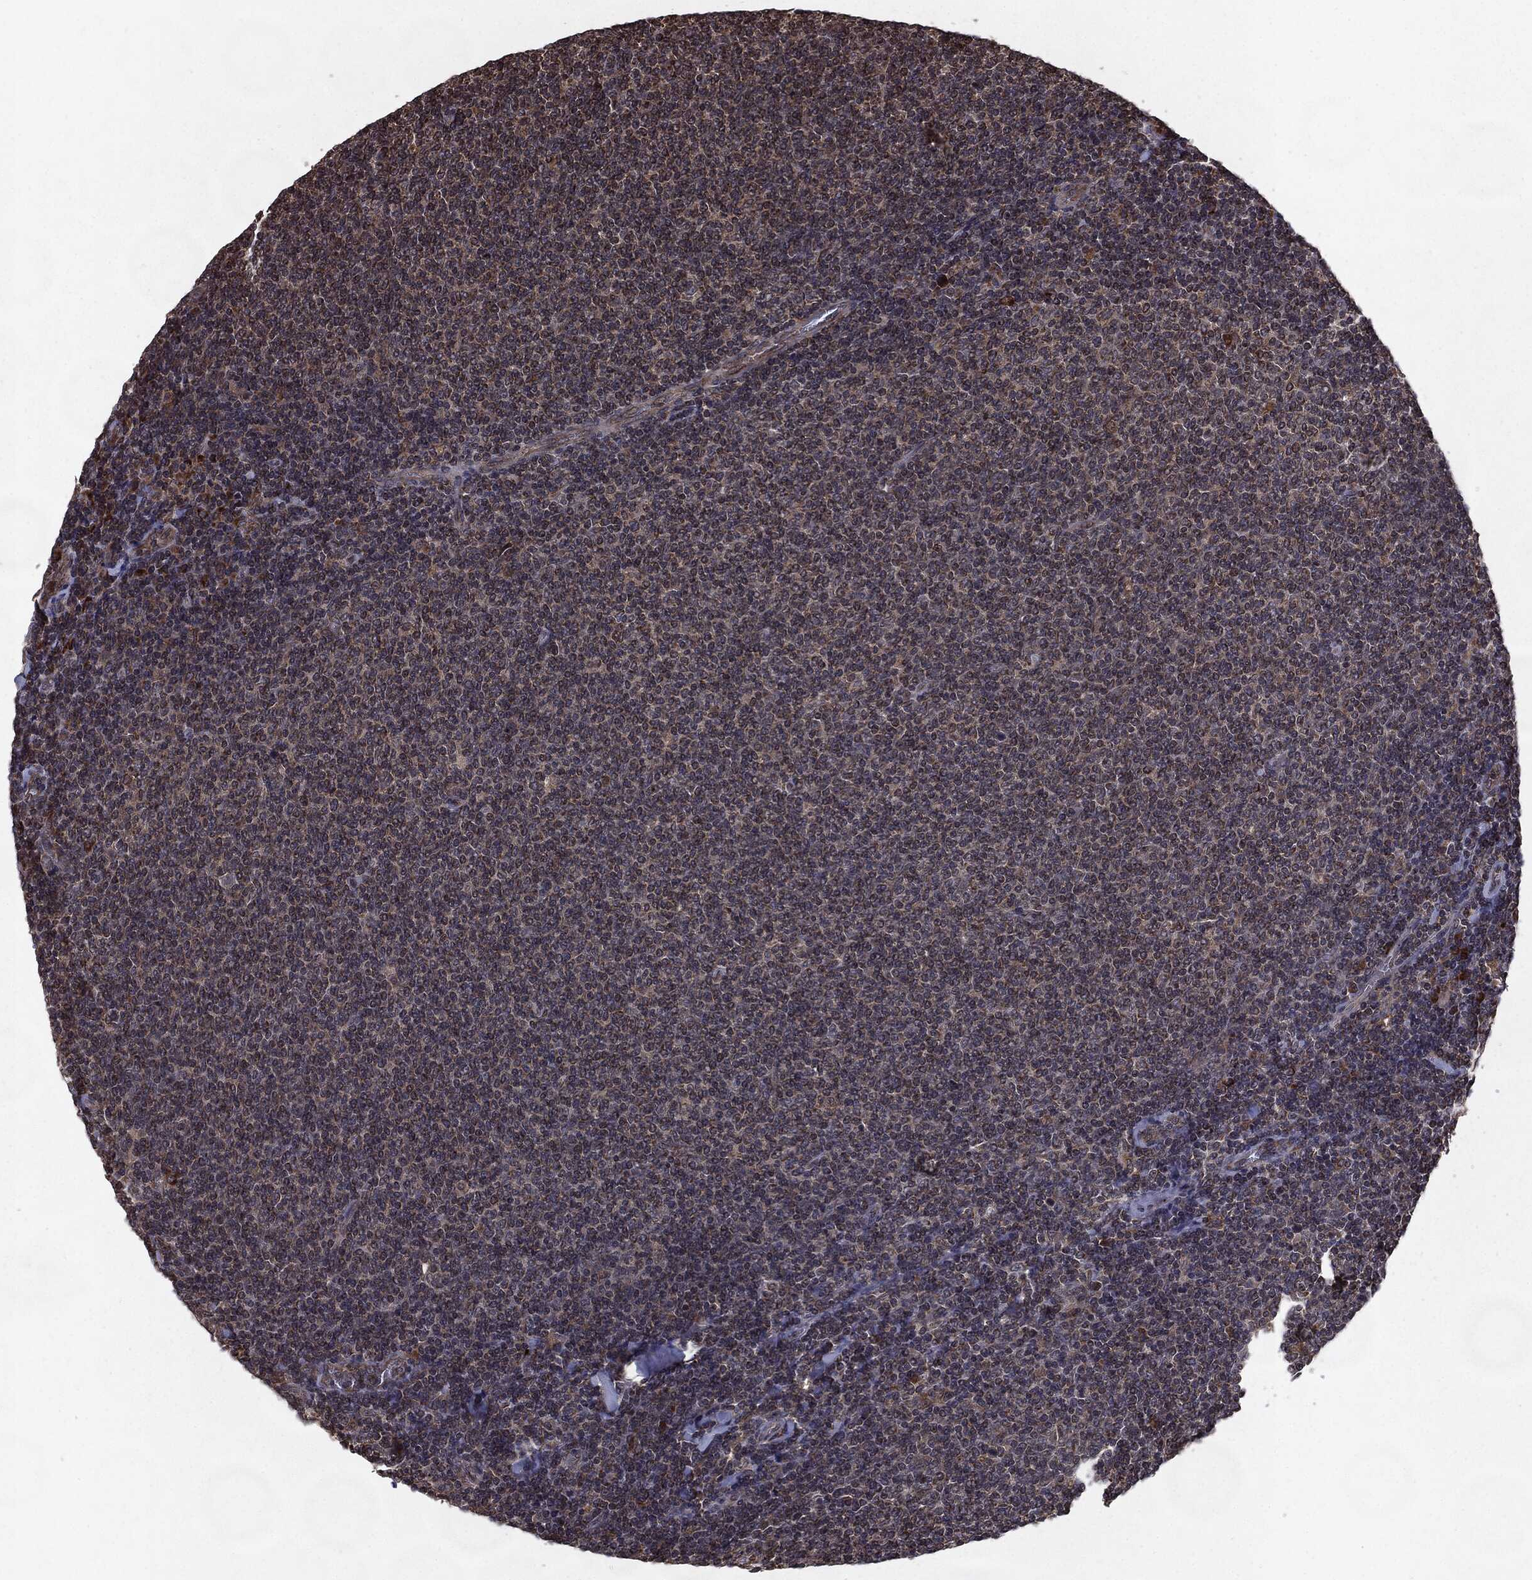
{"staining": {"intensity": "negative", "quantity": "none", "location": "none"}, "tissue": "lymphoma", "cell_type": "Tumor cells", "image_type": "cancer", "snomed": [{"axis": "morphology", "description": "Malignant lymphoma, non-Hodgkin's type, Low grade"}, {"axis": "topography", "description": "Lymph node"}], "caption": "Histopathology image shows no significant protein positivity in tumor cells of lymphoma.", "gene": "HDAC5", "patient": {"sex": "male", "age": 52}}